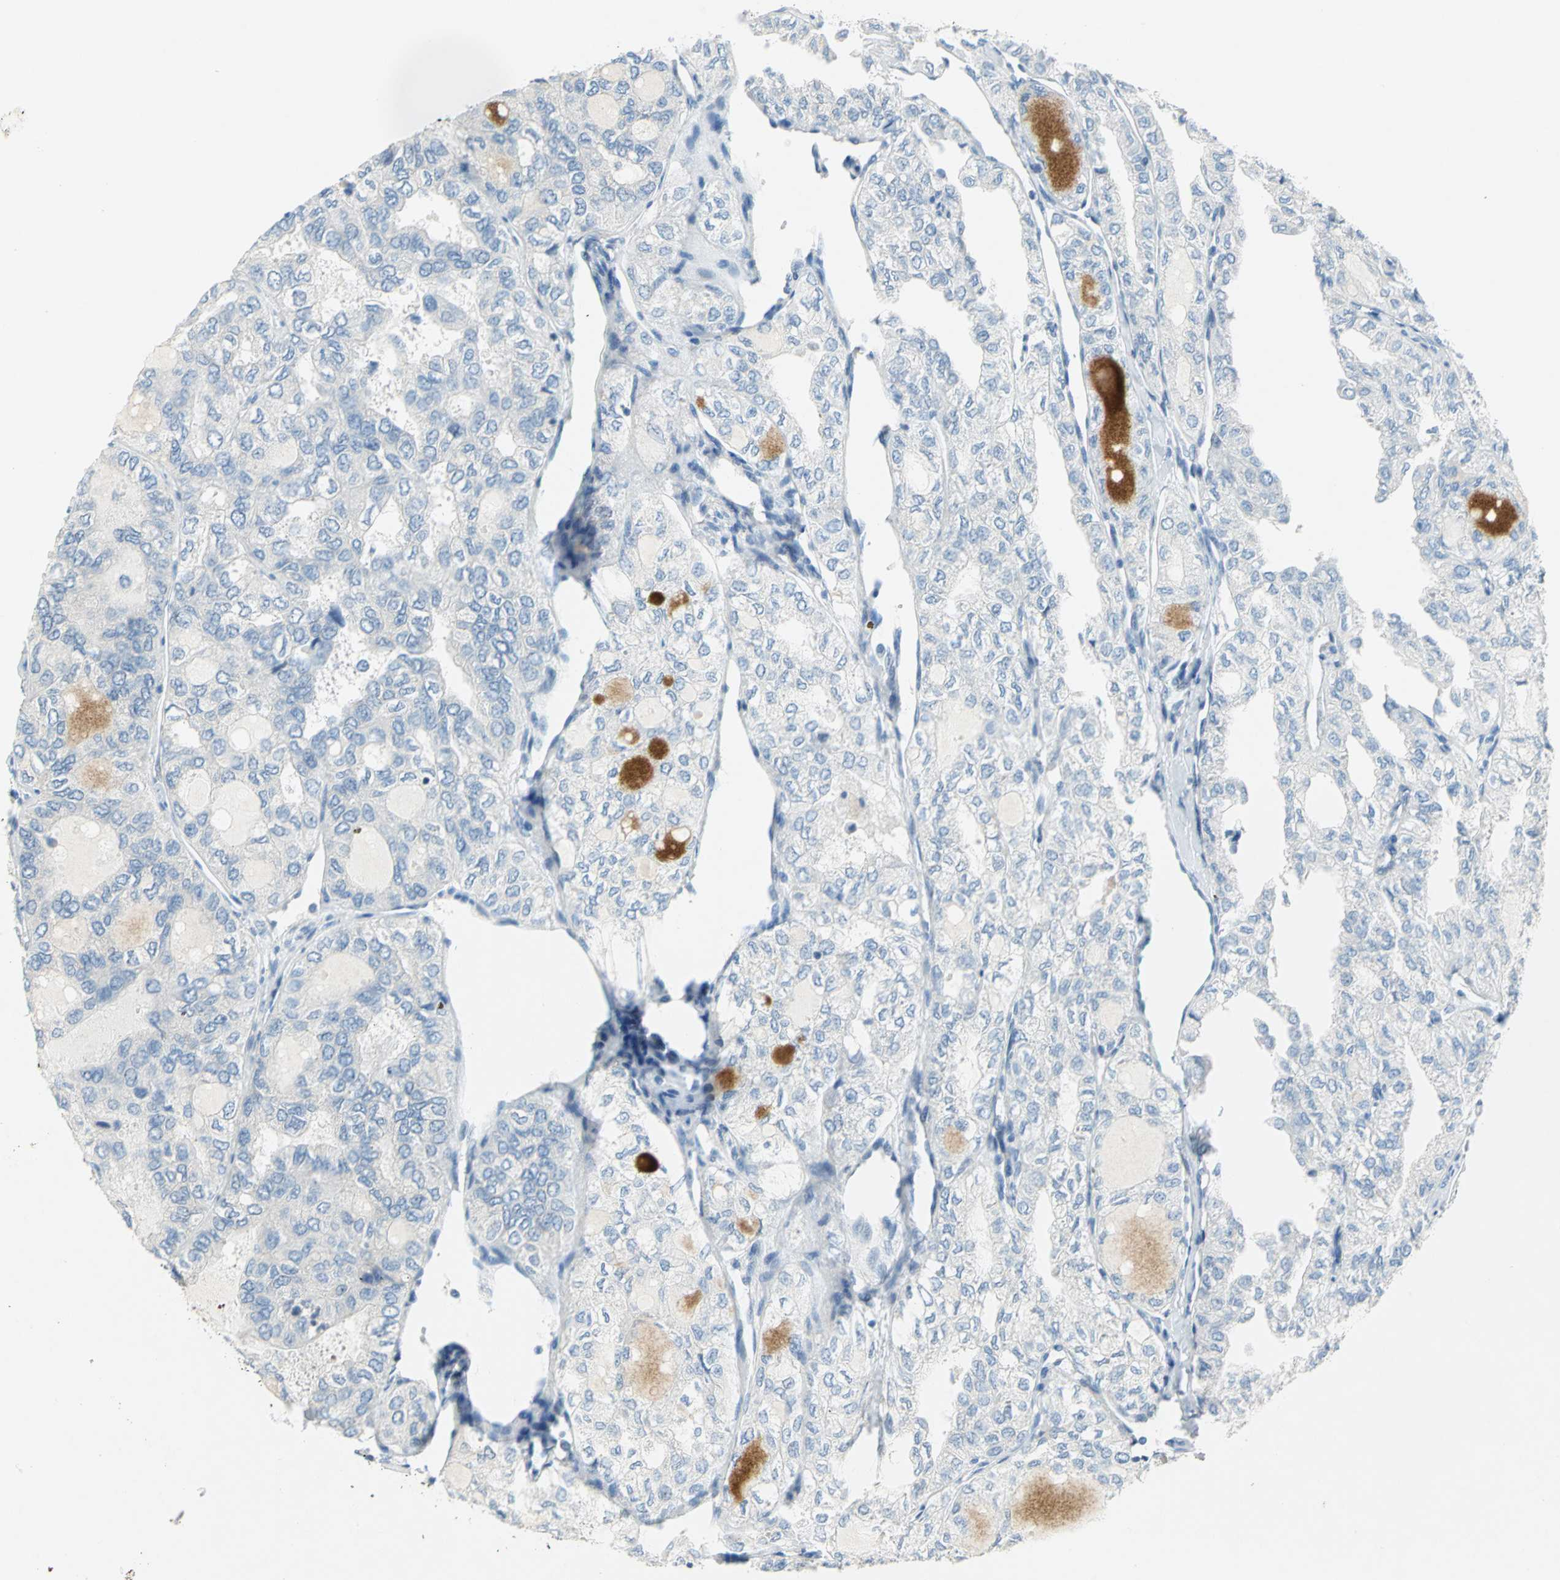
{"staining": {"intensity": "negative", "quantity": "none", "location": "none"}, "tissue": "thyroid cancer", "cell_type": "Tumor cells", "image_type": "cancer", "snomed": [{"axis": "morphology", "description": "Follicular adenoma carcinoma, NOS"}, {"axis": "topography", "description": "Thyroid gland"}], "caption": "DAB immunohistochemical staining of thyroid follicular adenoma carcinoma demonstrates no significant positivity in tumor cells. (Immunohistochemistry, brightfield microscopy, high magnification).", "gene": "PIN1", "patient": {"sex": "male", "age": 75}}